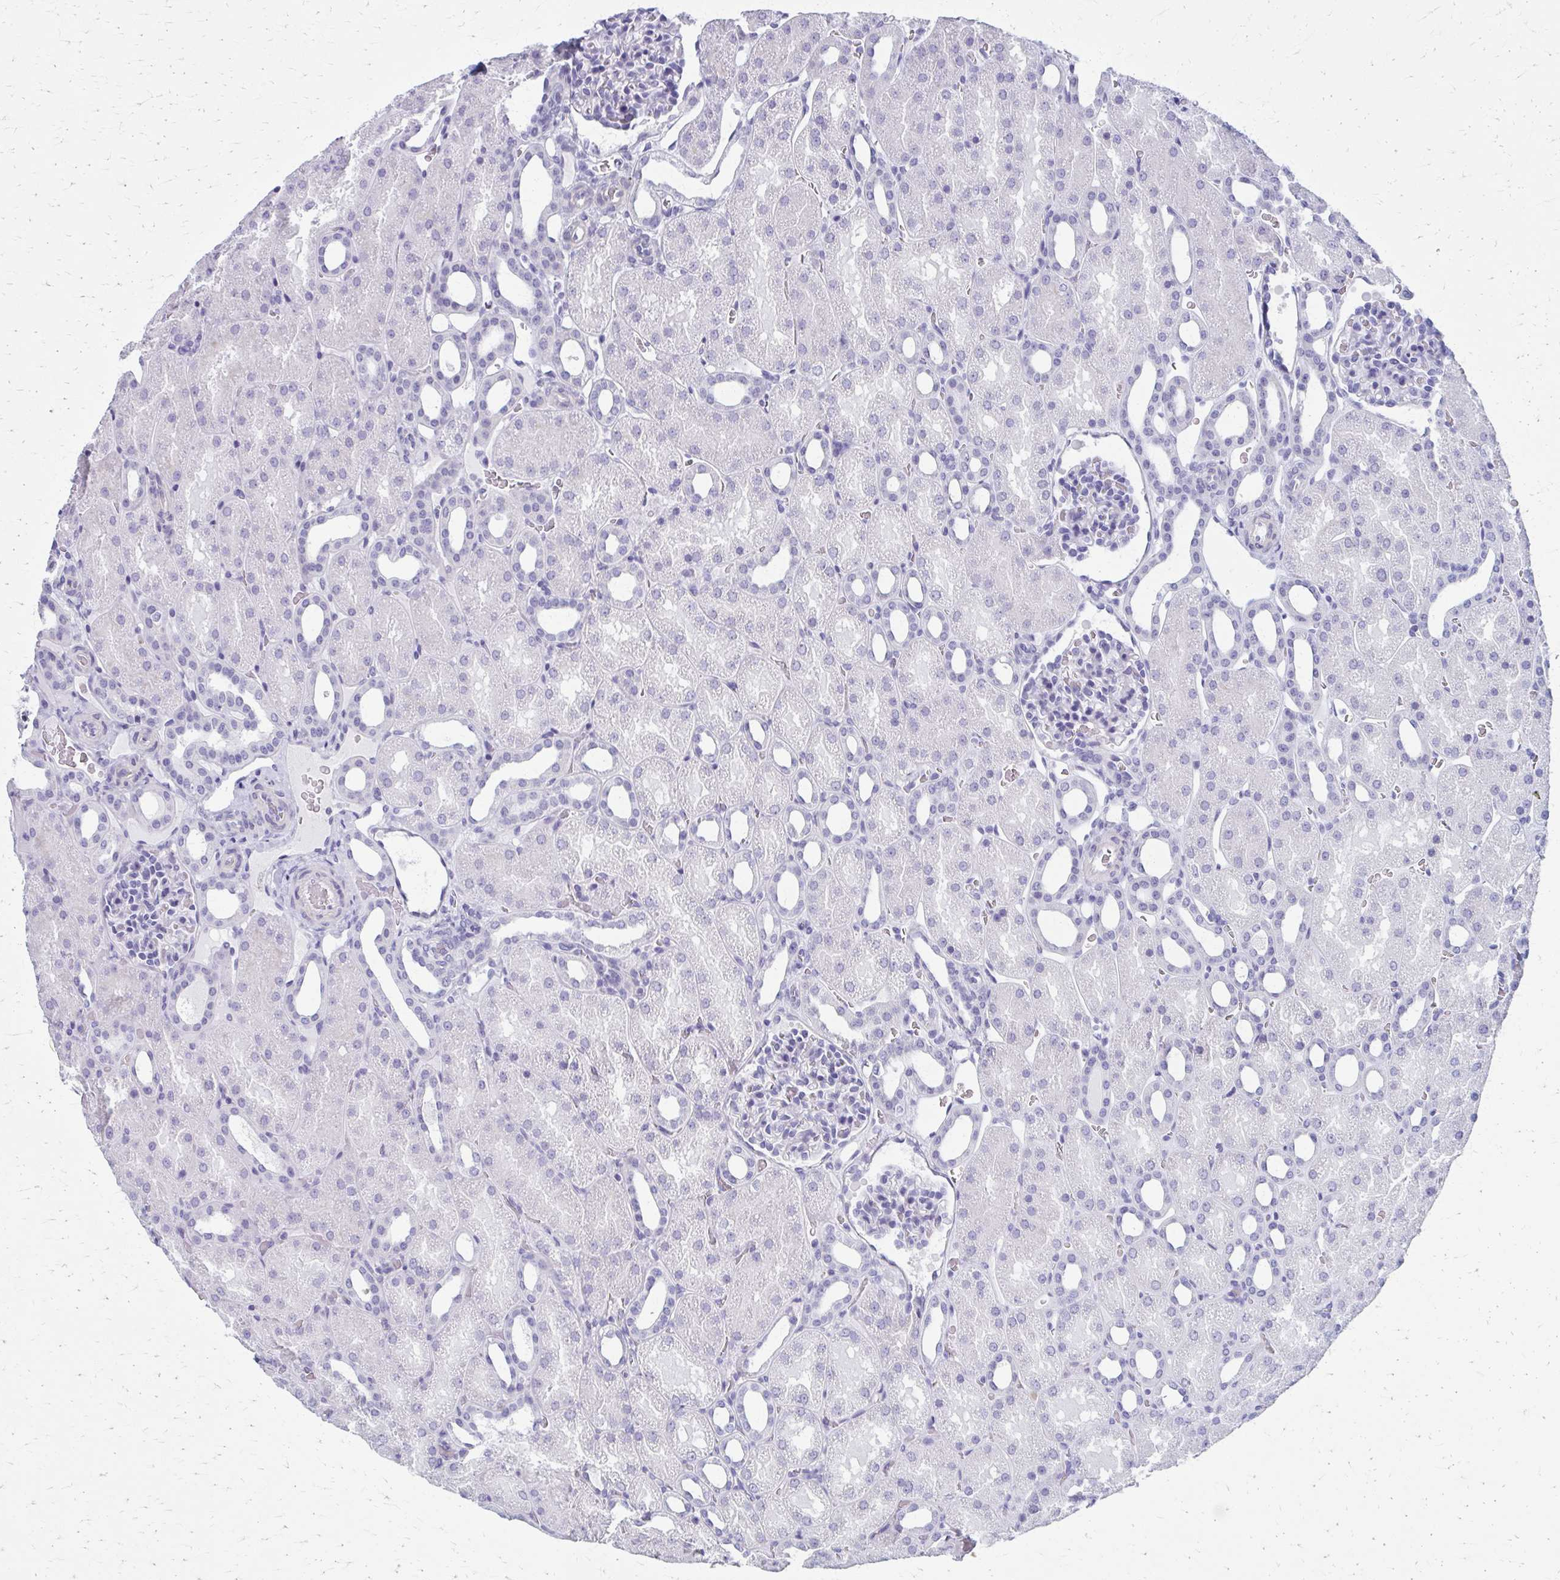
{"staining": {"intensity": "negative", "quantity": "none", "location": "none"}, "tissue": "kidney", "cell_type": "Cells in glomeruli", "image_type": "normal", "snomed": [{"axis": "morphology", "description": "Normal tissue, NOS"}, {"axis": "topography", "description": "Kidney"}], "caption": "IHC micrograph of unremarkable human kidney stained for a protein (brown), which demonstrates no staining in cells in glomeruli.", "gene": "MPLKIP", "patient": {"sex": "male", "age": 2}}